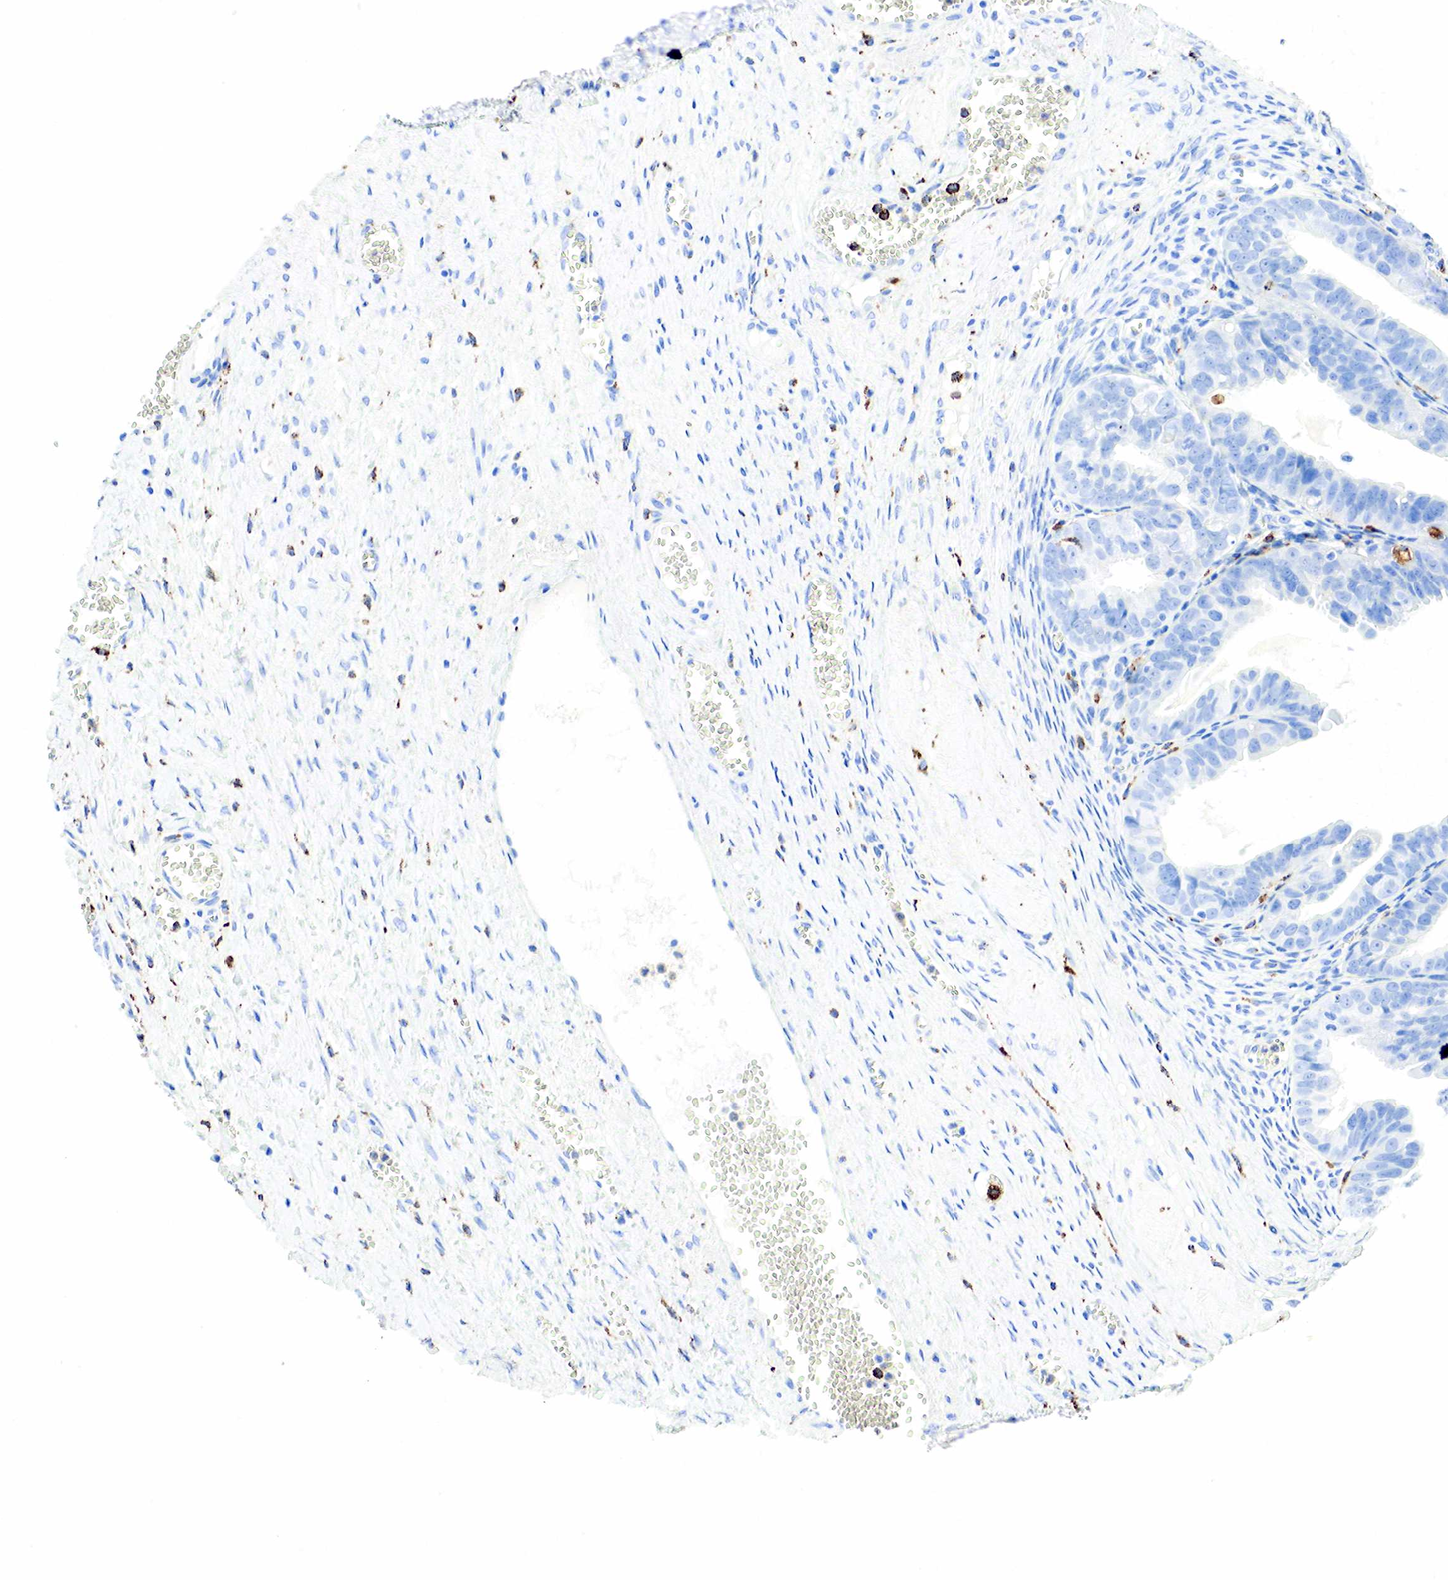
{"staining": {"intensity": "negative", "quantity": "none", "location": "none"}, "tissue": "ovarian cancer", "cell_type": "Tumor cells", "image_type": "cancer", "snomed": [{"axis": "morphology", "description": "Carcinoma, endometroid"}, {"axis": "topography", "description": "Ovary"}], "caption": "Ovarian endometroid carcinoma was stained to show a protein in brown. There is no significant expression in tumor cells. (Stains: DAB immunohistochemistry with hematoxylin counter stain, Microscopy: brightfield microscopy at high magnification).", "gene": "CD68", "patient": {"sex": "female", "age": 85}}